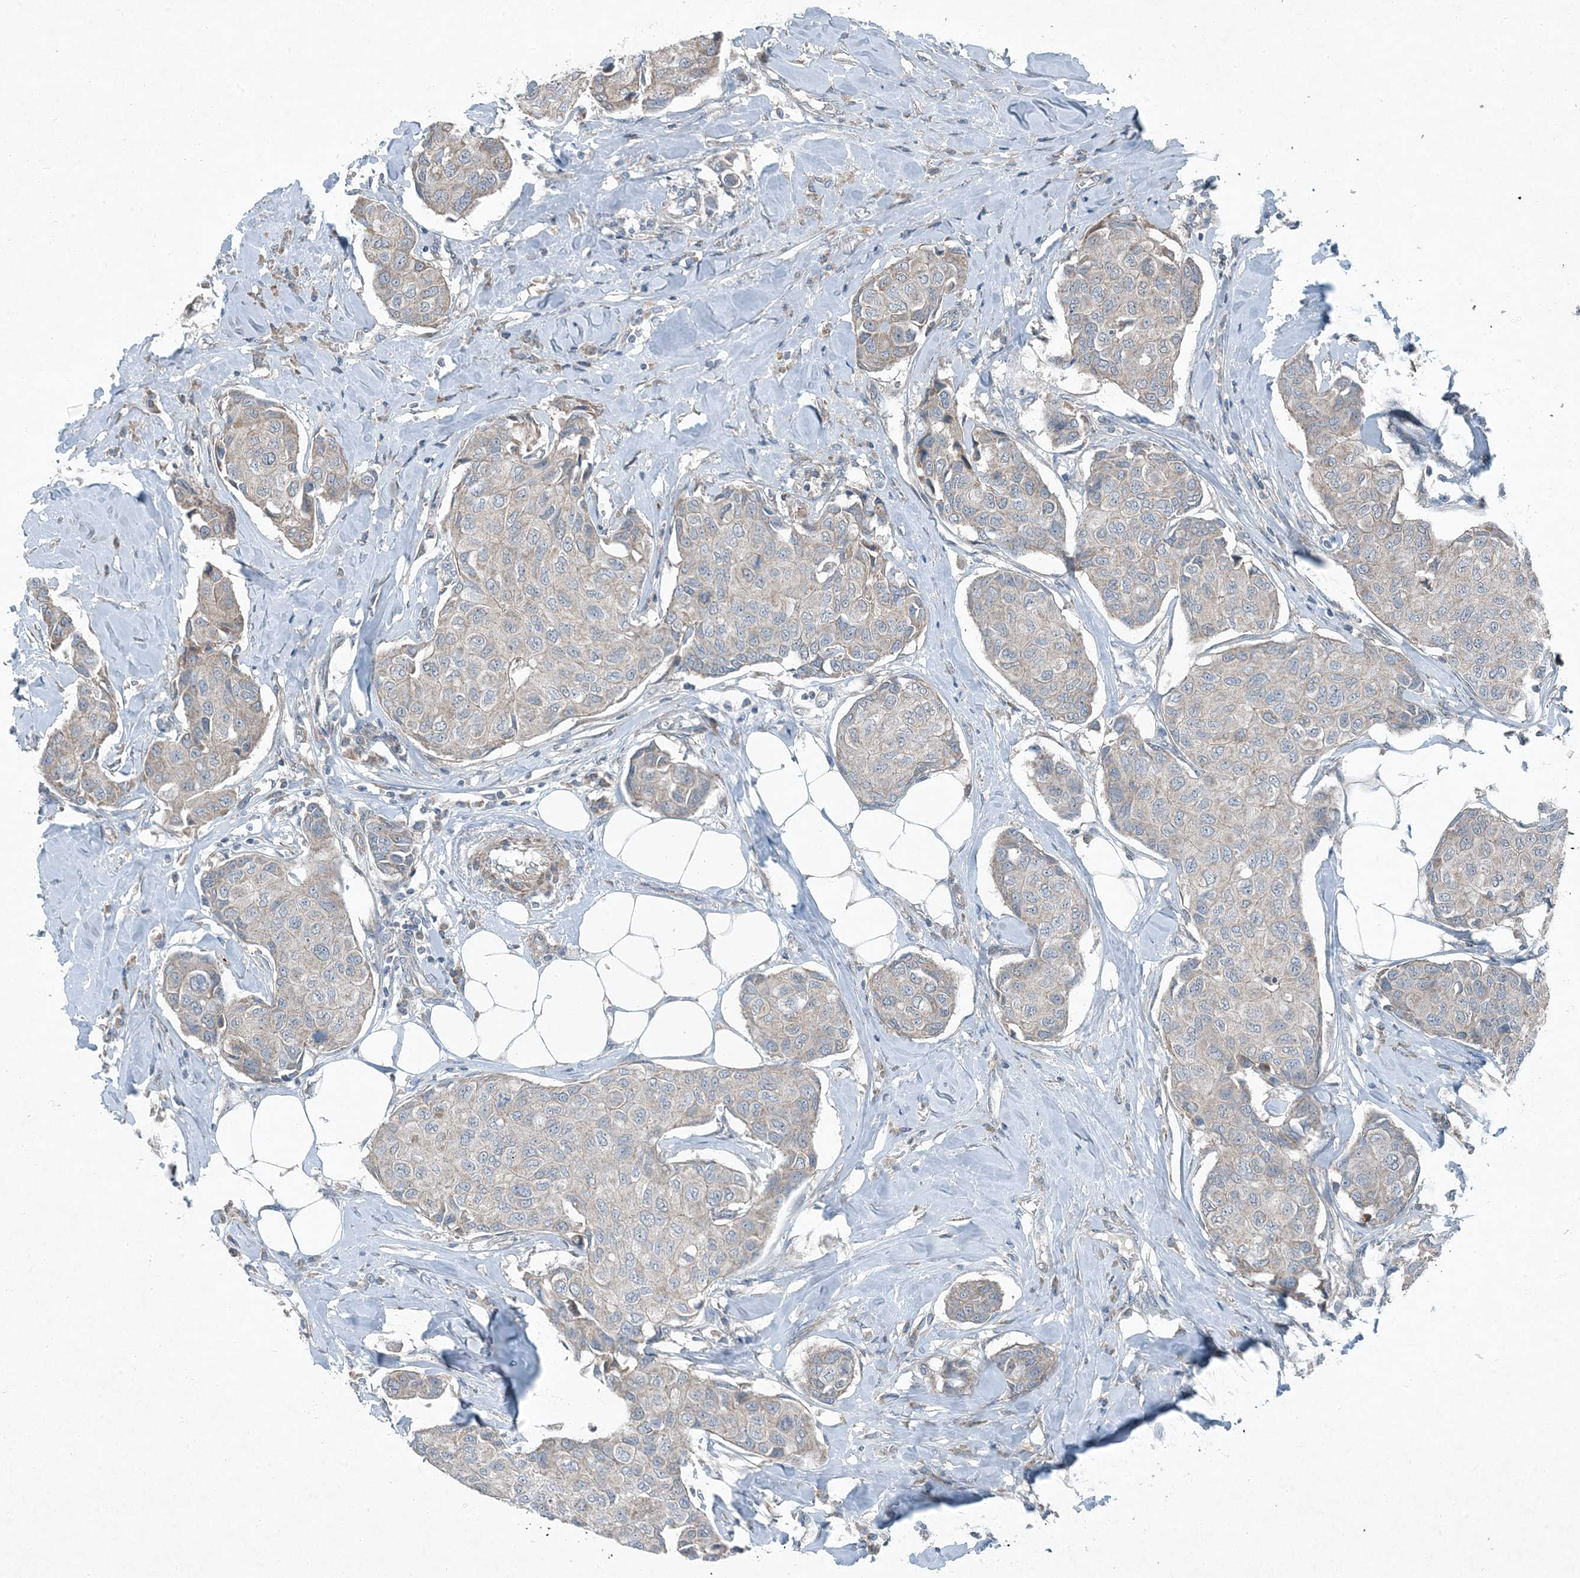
{"staining": {"intensity": "negative", "quantity": "none", "location": "none"}, "tissue": "breast cancer", "cell_type": "Tumor cells", "image_type": "cancer", "snomed": [{"axis": "morphology", "description": "Duct carcinoma"}, {"axis": "topography", "description": "Breast"}], "caption": "Immunohistochemistry (IHC) of human invasive ductal carcinoma (breast) shows no expression in tumor cells.", "gene": "APOM", "patient": {"sex": "female", "age": 80}}